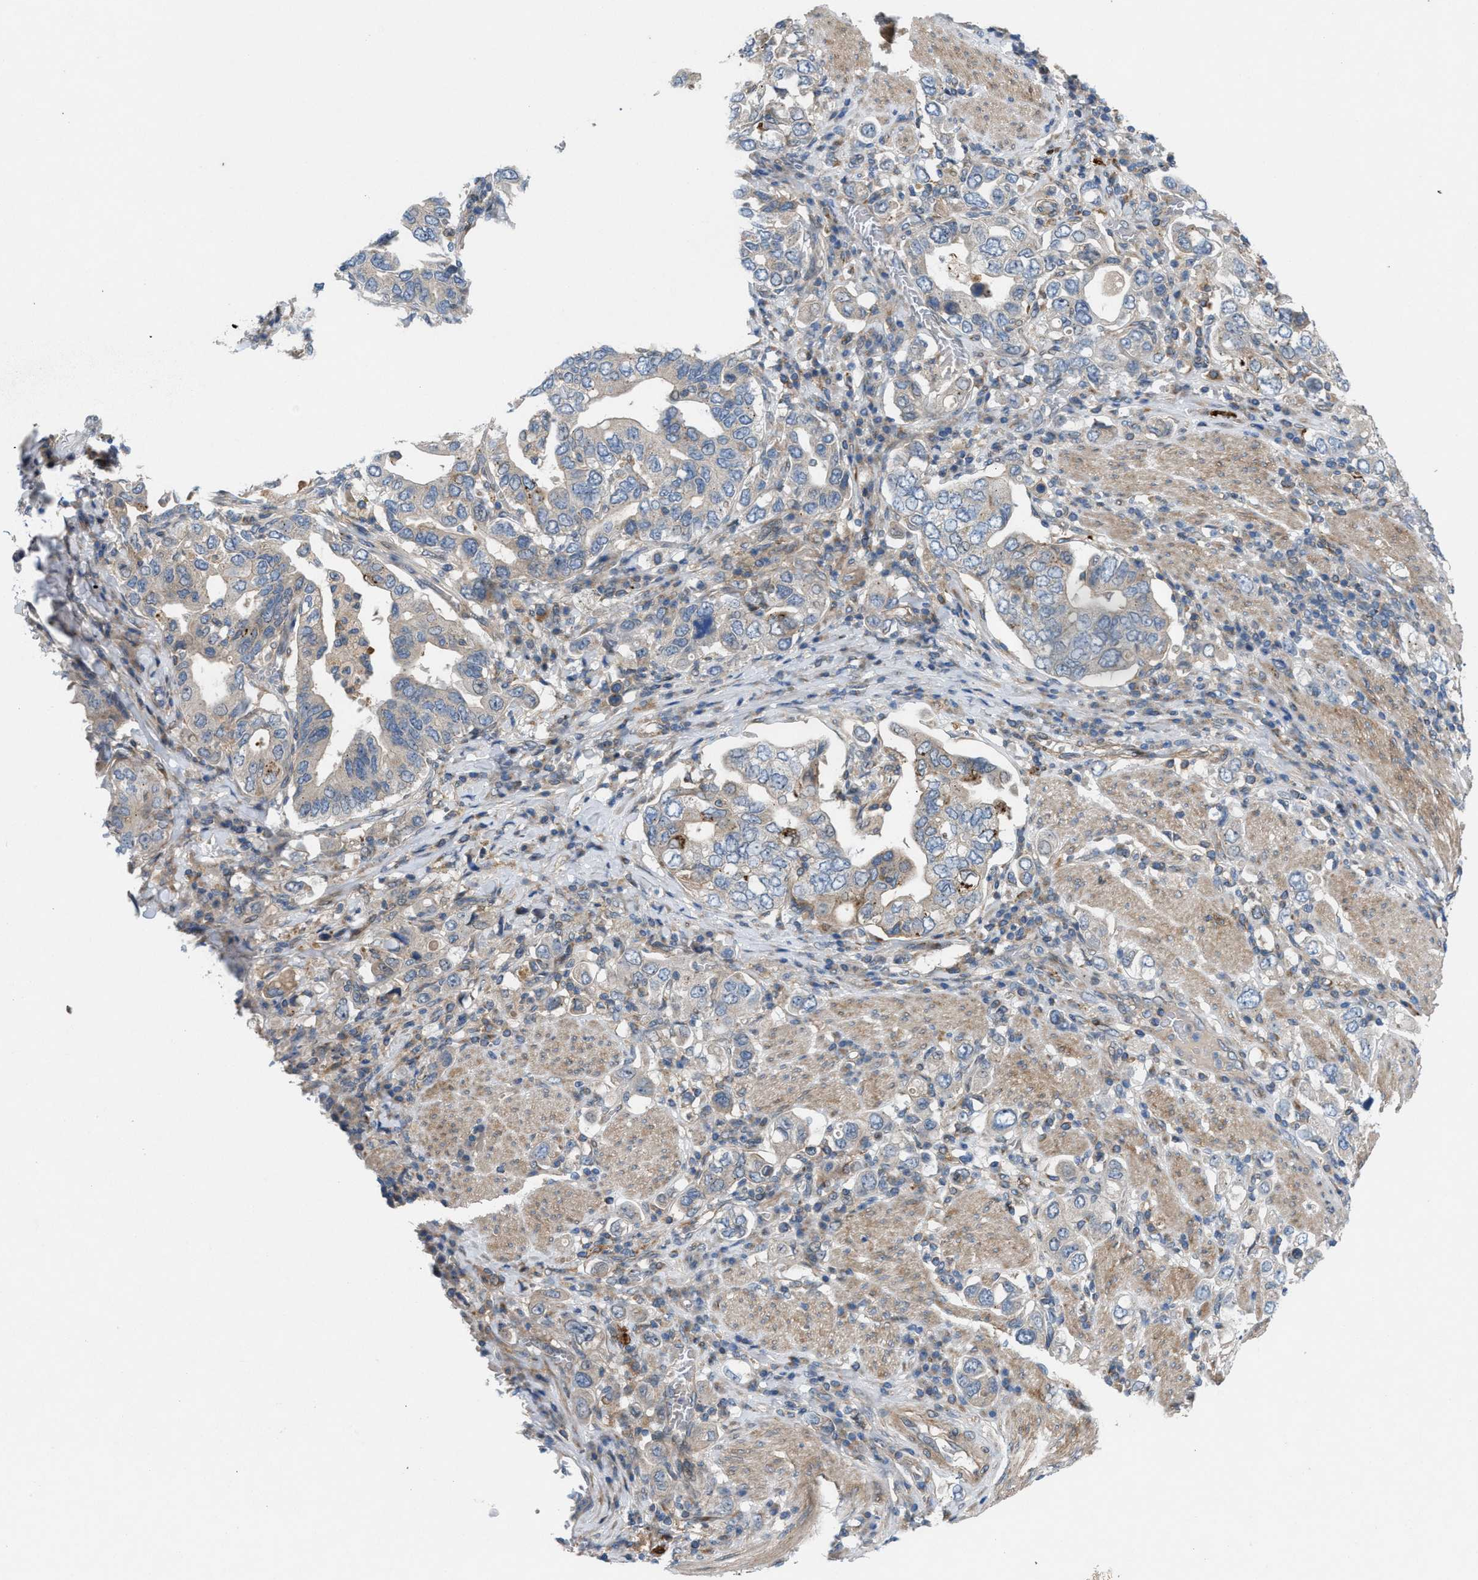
{"staining": {"intensity": "negative", "quantity": "none", "location": "none"}, "tissue": "stomach cancer", "cell_type": "Tumor cells", "image_type": "cancer", "snomed": [{"axis": "morphology", "description": "Adenocarcinoma, NOS"}, {"axis": "topography", "description": "Stomach, upper"}], "caption": "Immunohistochemical staining of adenocarcinoma (stomach) demonstrates no significant expression in tumor cells.", "gene": "CYB5D1", "patient": {"sex": "male", "age": 62}}